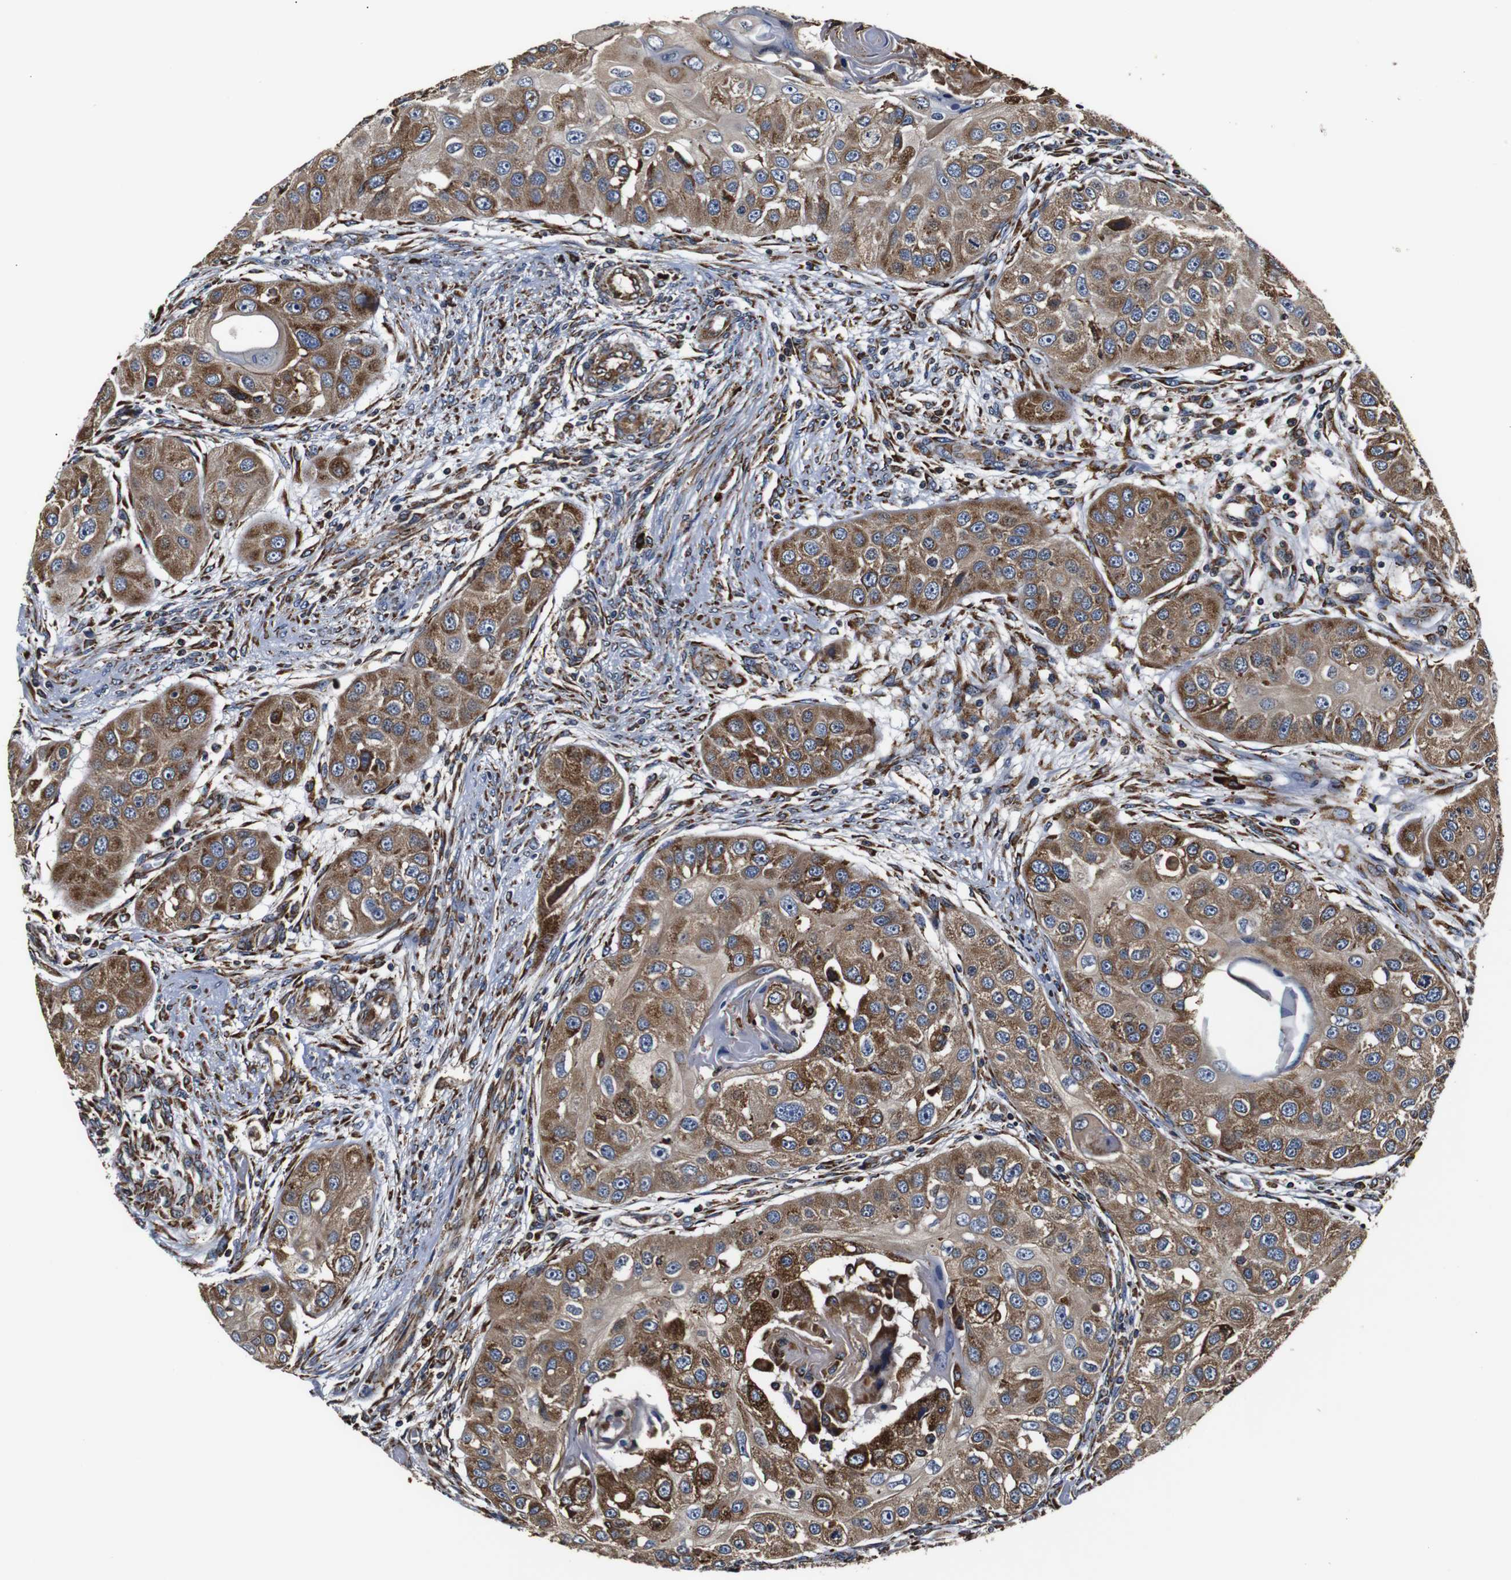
{"staining": {"intensity": "moderate", "quantity": ">75%", "location": "cytoplasmic/membranous"}, "tissue": "head and neck cancer", "cell_type": "Tumor cells", "image_type": "cancer", "snomed": [{"axis": "morphology", "description": "Normal tissue, NOS"}, {"axis": "morphology", "description": "Squamous cell carcinoma, NOS"}, {"axis": "topography", "description": "Skeletal muscle"}, {"axis": "topography", "description": "Head-Neck"}], "caption": "The photomicrograph displays immunohistochemical staining of squamous cell carcinoma (head and neck). There is moderate cytoplasmic/membranous staining is seen in about >75% of tumor cells.", "gene": "HHIP", "patient": {"sex": "male", "age": 51}}